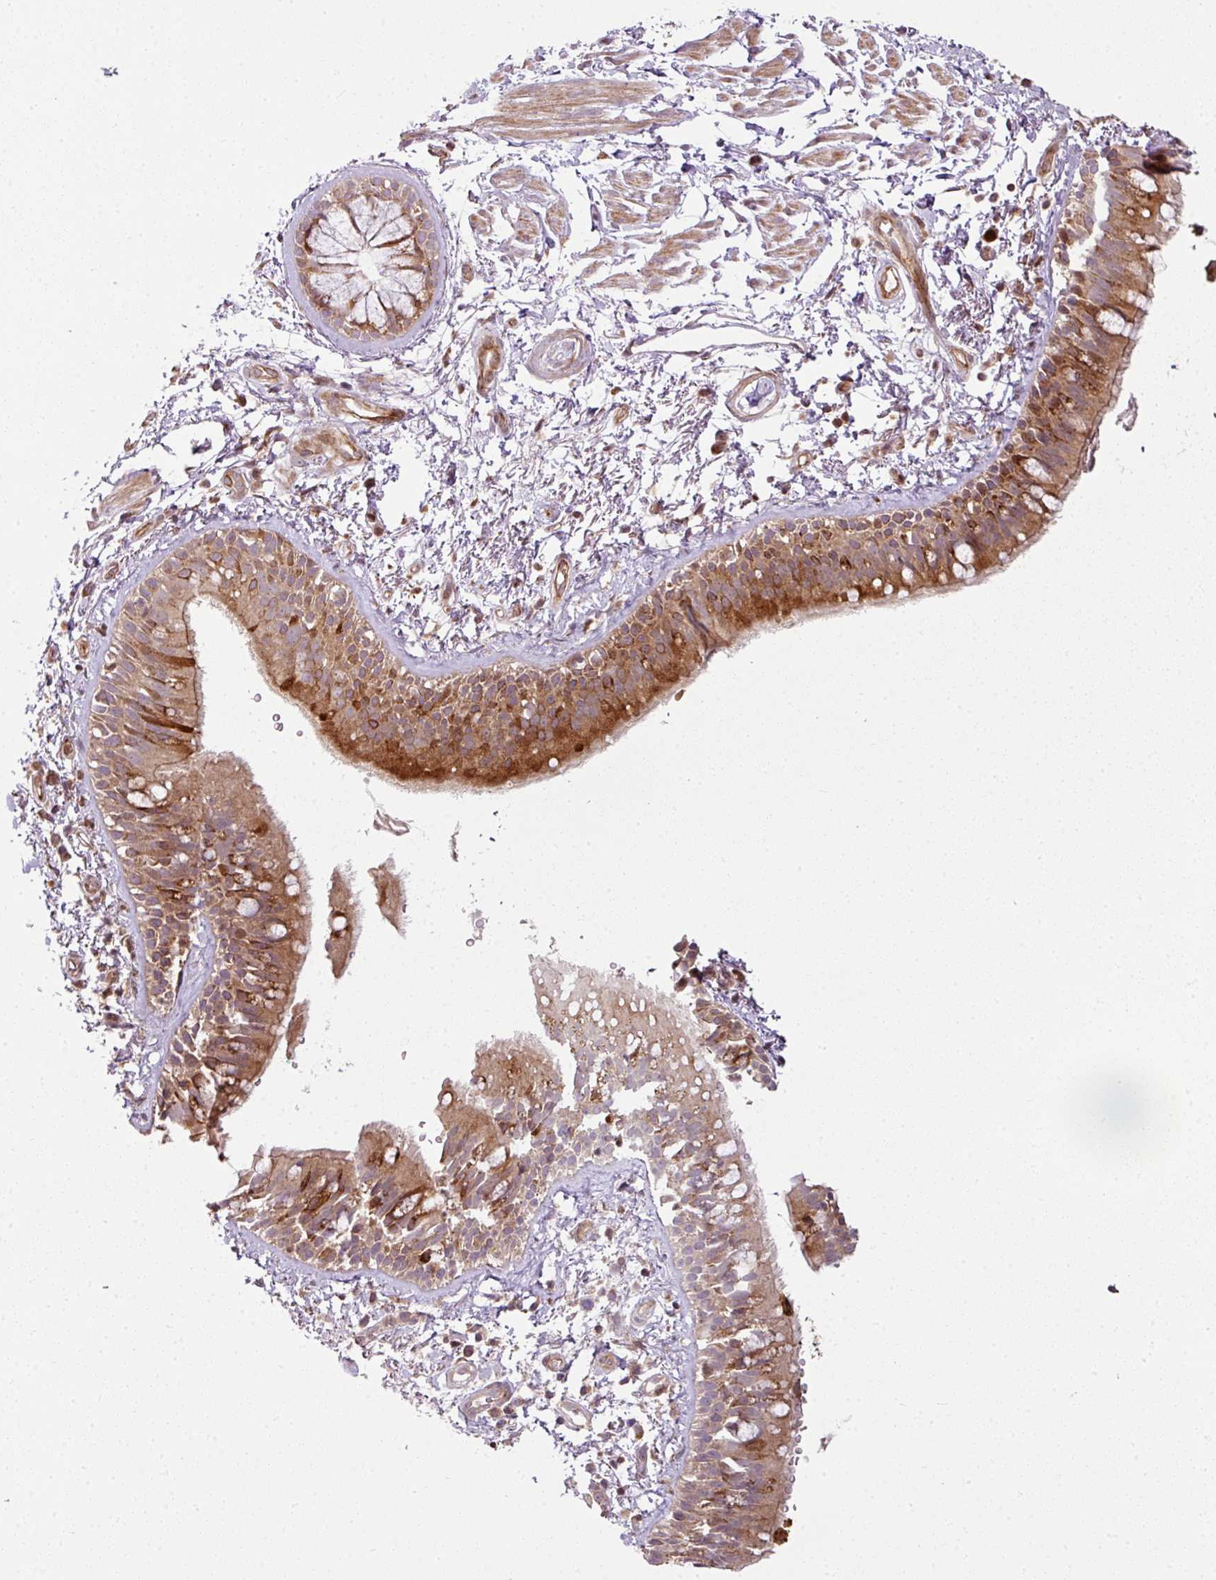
{"staining": {"intensity": "moderate", "quantity": ">75%", "location": "cytoplasmic/membranous,nuclear"}, "tissue": "bronchus", "cell_type": "Respiratory epithelial cells", "image_type": "normal", "snomed": [{"axis": "morphology", "description": "Normal tissue, NOS"}, {"axis": "morphology", "description": "Squamous cell carcinoma, NOS"}, {"axis": "topography", "description": "Bronchus"}, {"axis": "topography", "description": "Lung"}], "caption": "Immunohistochemical staining of benign human bronchus shows >75% levels of moderate cytoplasmic/membranous,nuclear protein expression in approximately >75% of respiratory epithelial cells.", "gene": "ATAT1", "patient": {"sex": "female", "age": 70}}